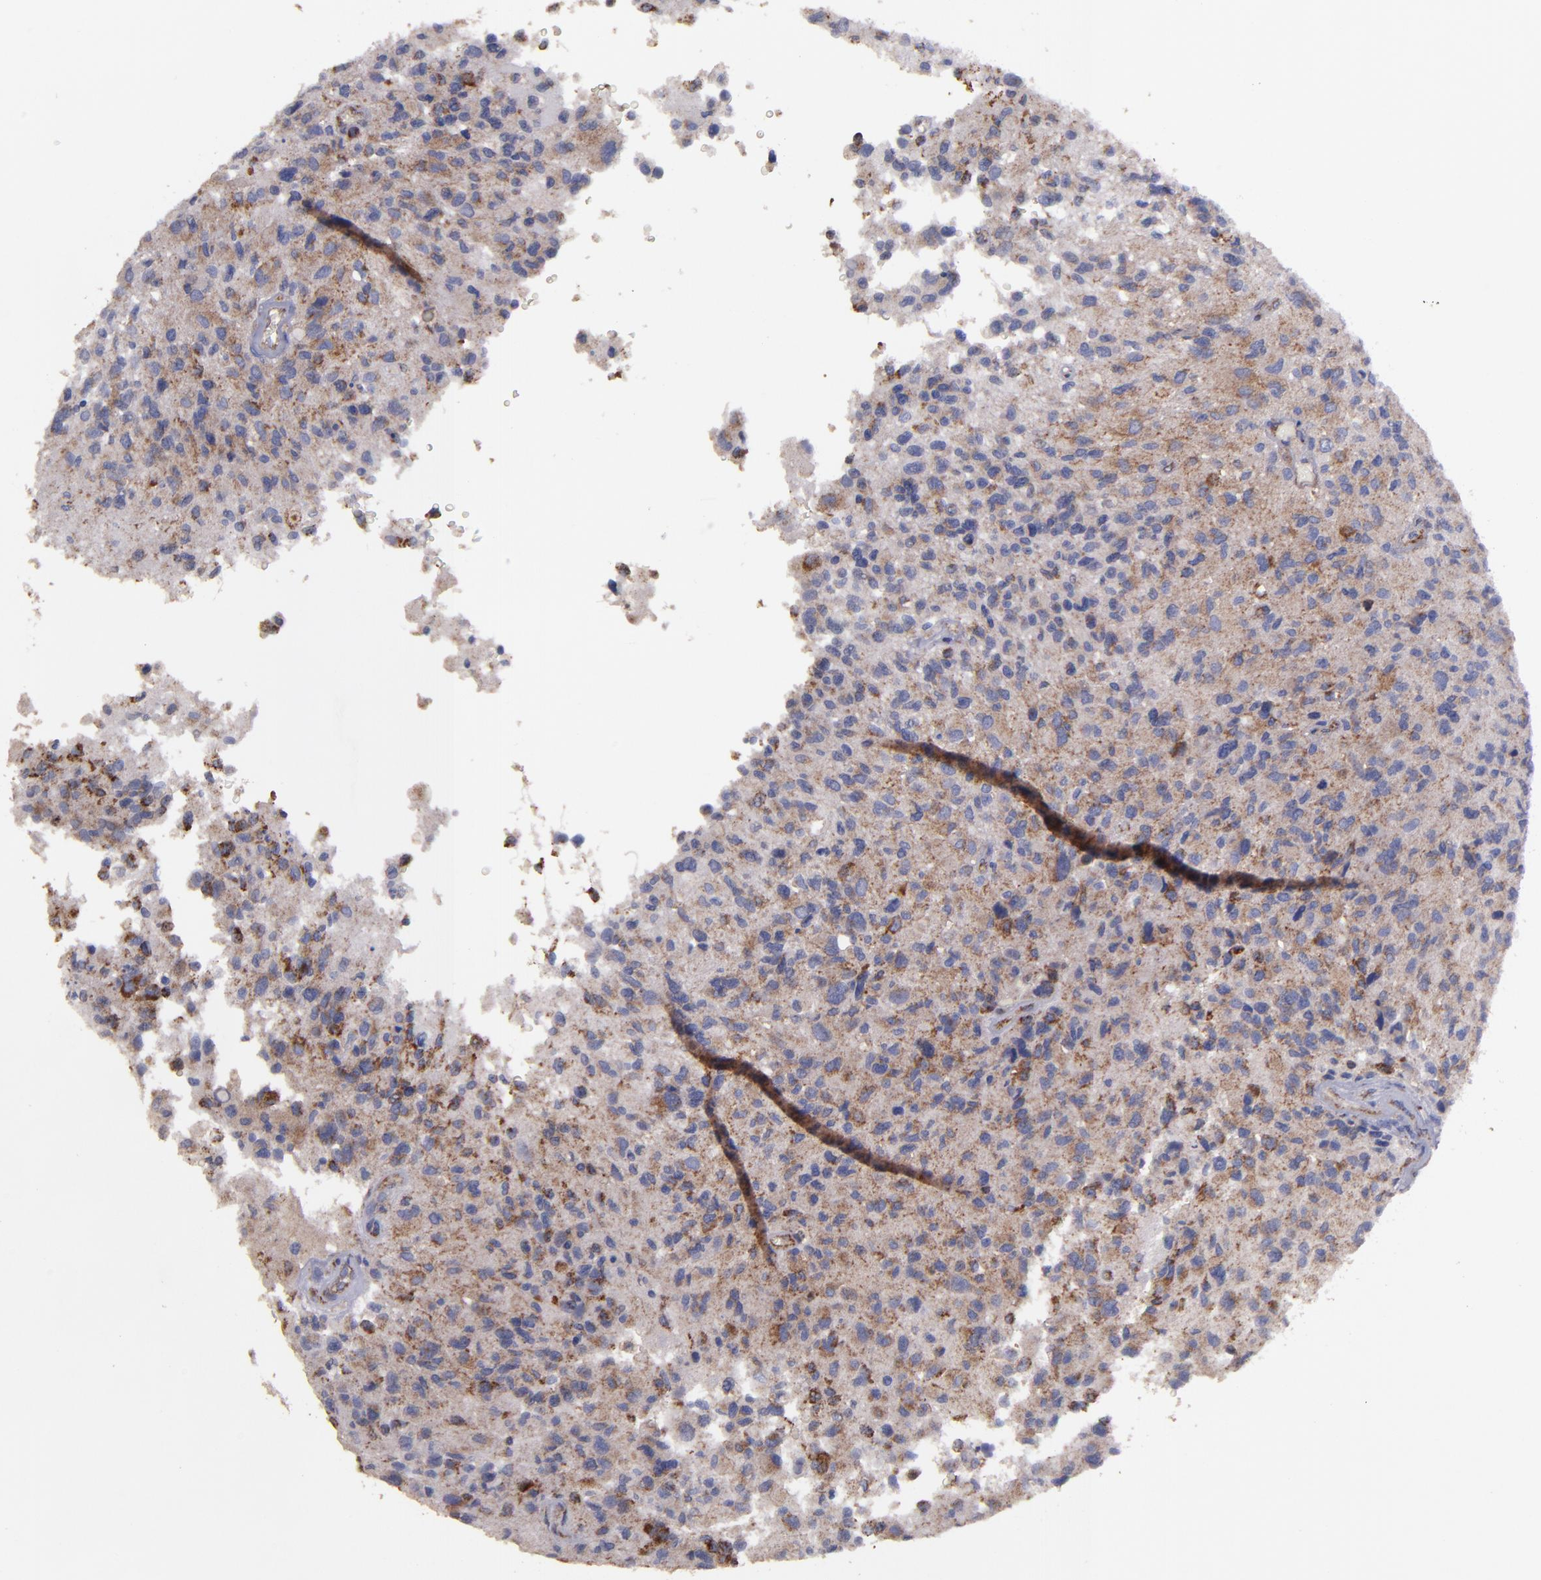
{"staining": {"intensity": "moderate", "quantity": ">75%", "location": "cytoplasmic/membranous"}, "tissue": "glioma", "cell_type": "Tumor cells", "image_type": "cancer", "snomed": [{"axis": "morphology", "description": "Glioma, malignant, High grade"}, {"axis": "topography", "description": "Brain"}], "caption": "Immunohistochemical staining of glioma demonstrates moderate cytoplasmic/membranous protein expression in approximately >75% of tumor cells. The staining was performed using DAB (3,3'-diaminobenzidine), with brown indicating positive protein expression. Nuclei are stained blue with hematoxylin.", "gene": "CLTA", "patient": {"sex": "male", "age": 69}}